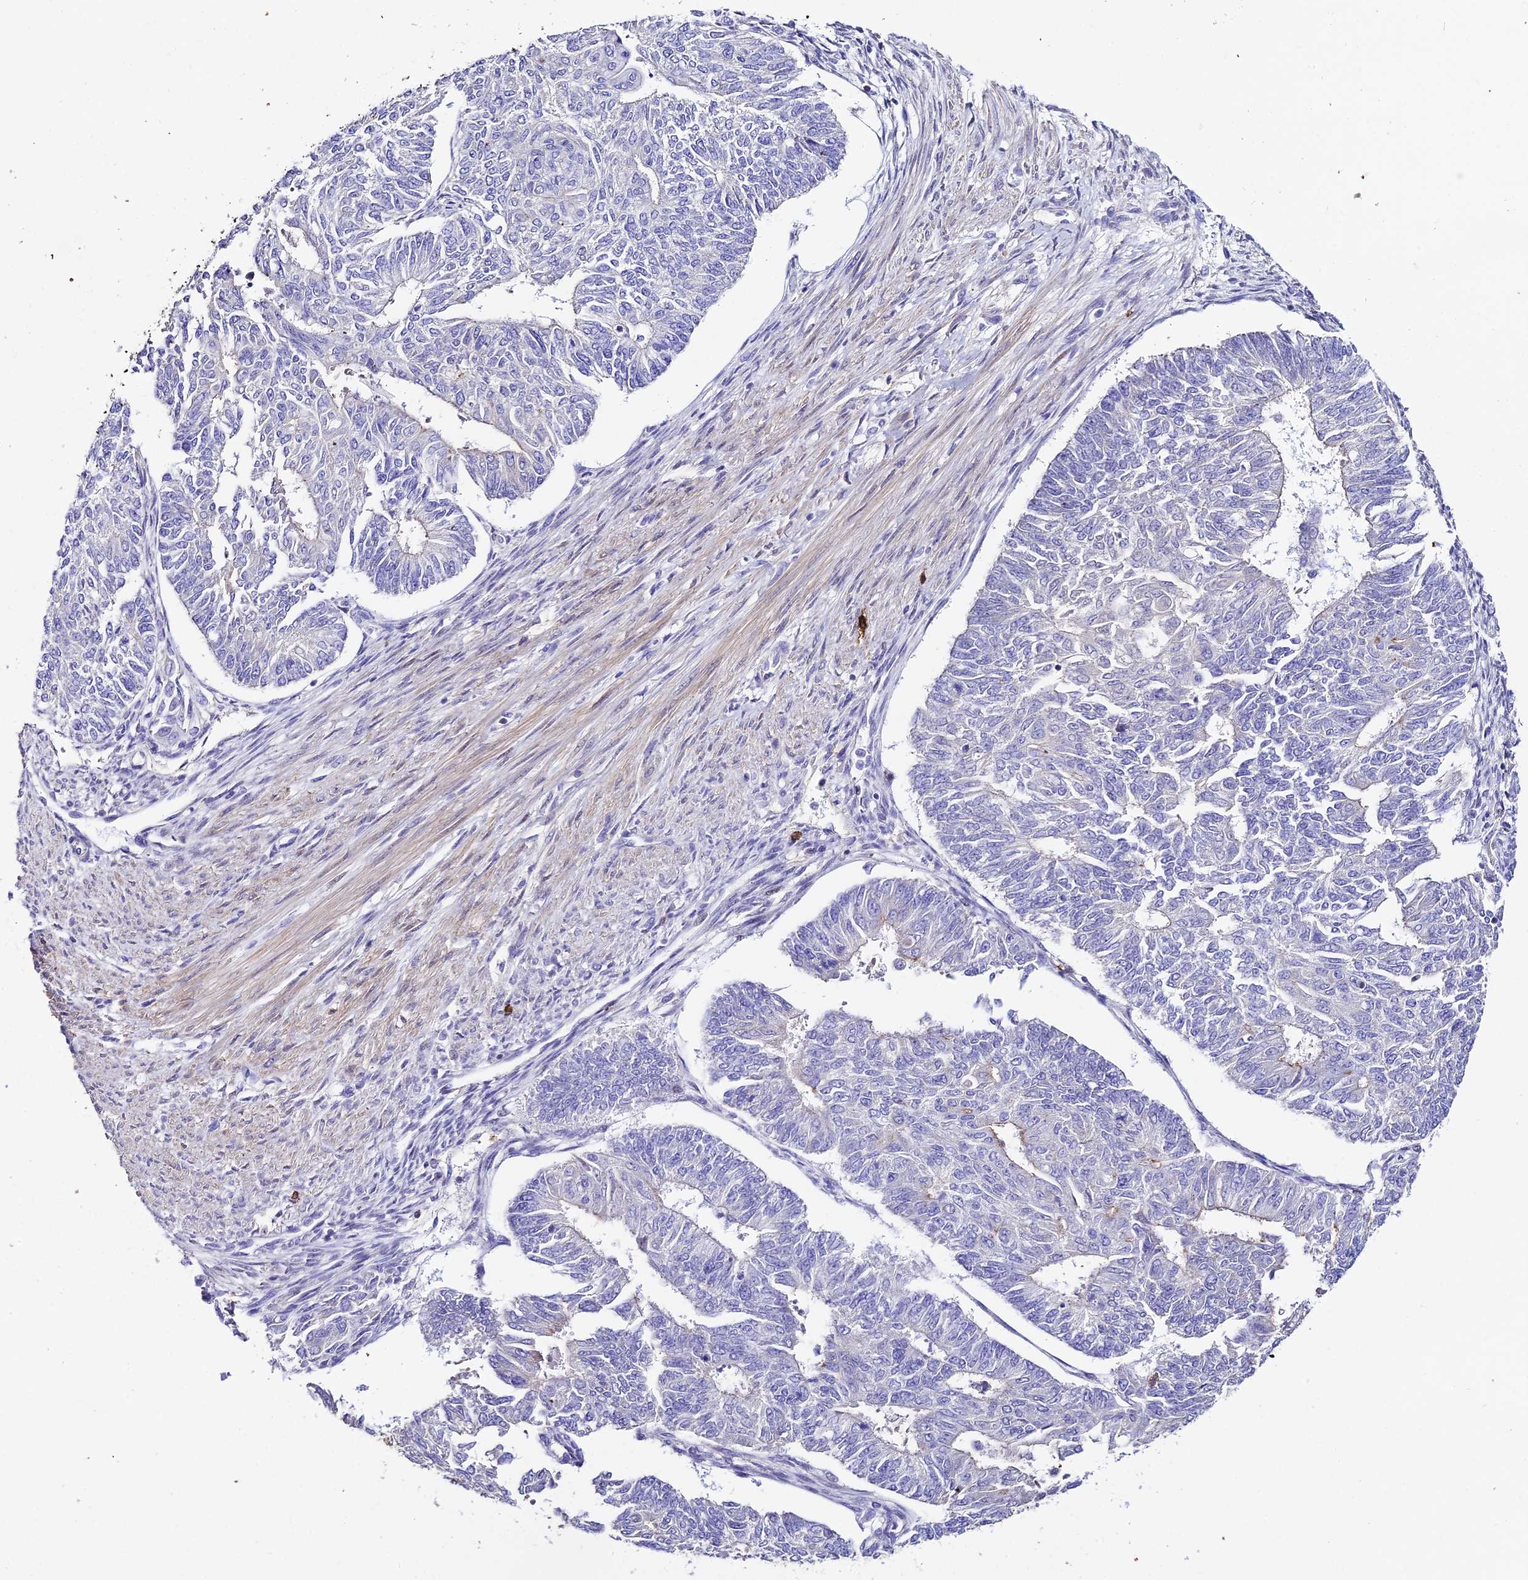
{"staining": {"intensity": "negative", "quantity": "none", "location": "none"}, "tissue": "endometrial cancer", "cell_type": "Tumor cells", "image_type": "cancer", "snomed": [{"axis": "morphology", "description": "Adenocarcinoma, NOS"}, {"axis": "topography", "description": "Endometrium"}], "caption": "High power microscopy histopathology image of an immunohistochemistry micrograph of endometrial cancer (adenocarcinoma), revealing no significant expression in tumor cells. (DAB (3,3'-diaminobenzidine) immunohistochemistry (IHC) with hematoxylin counter stain).", "gene": "PTPRCAP", "patient": {"sex": "female", "age": 32}}